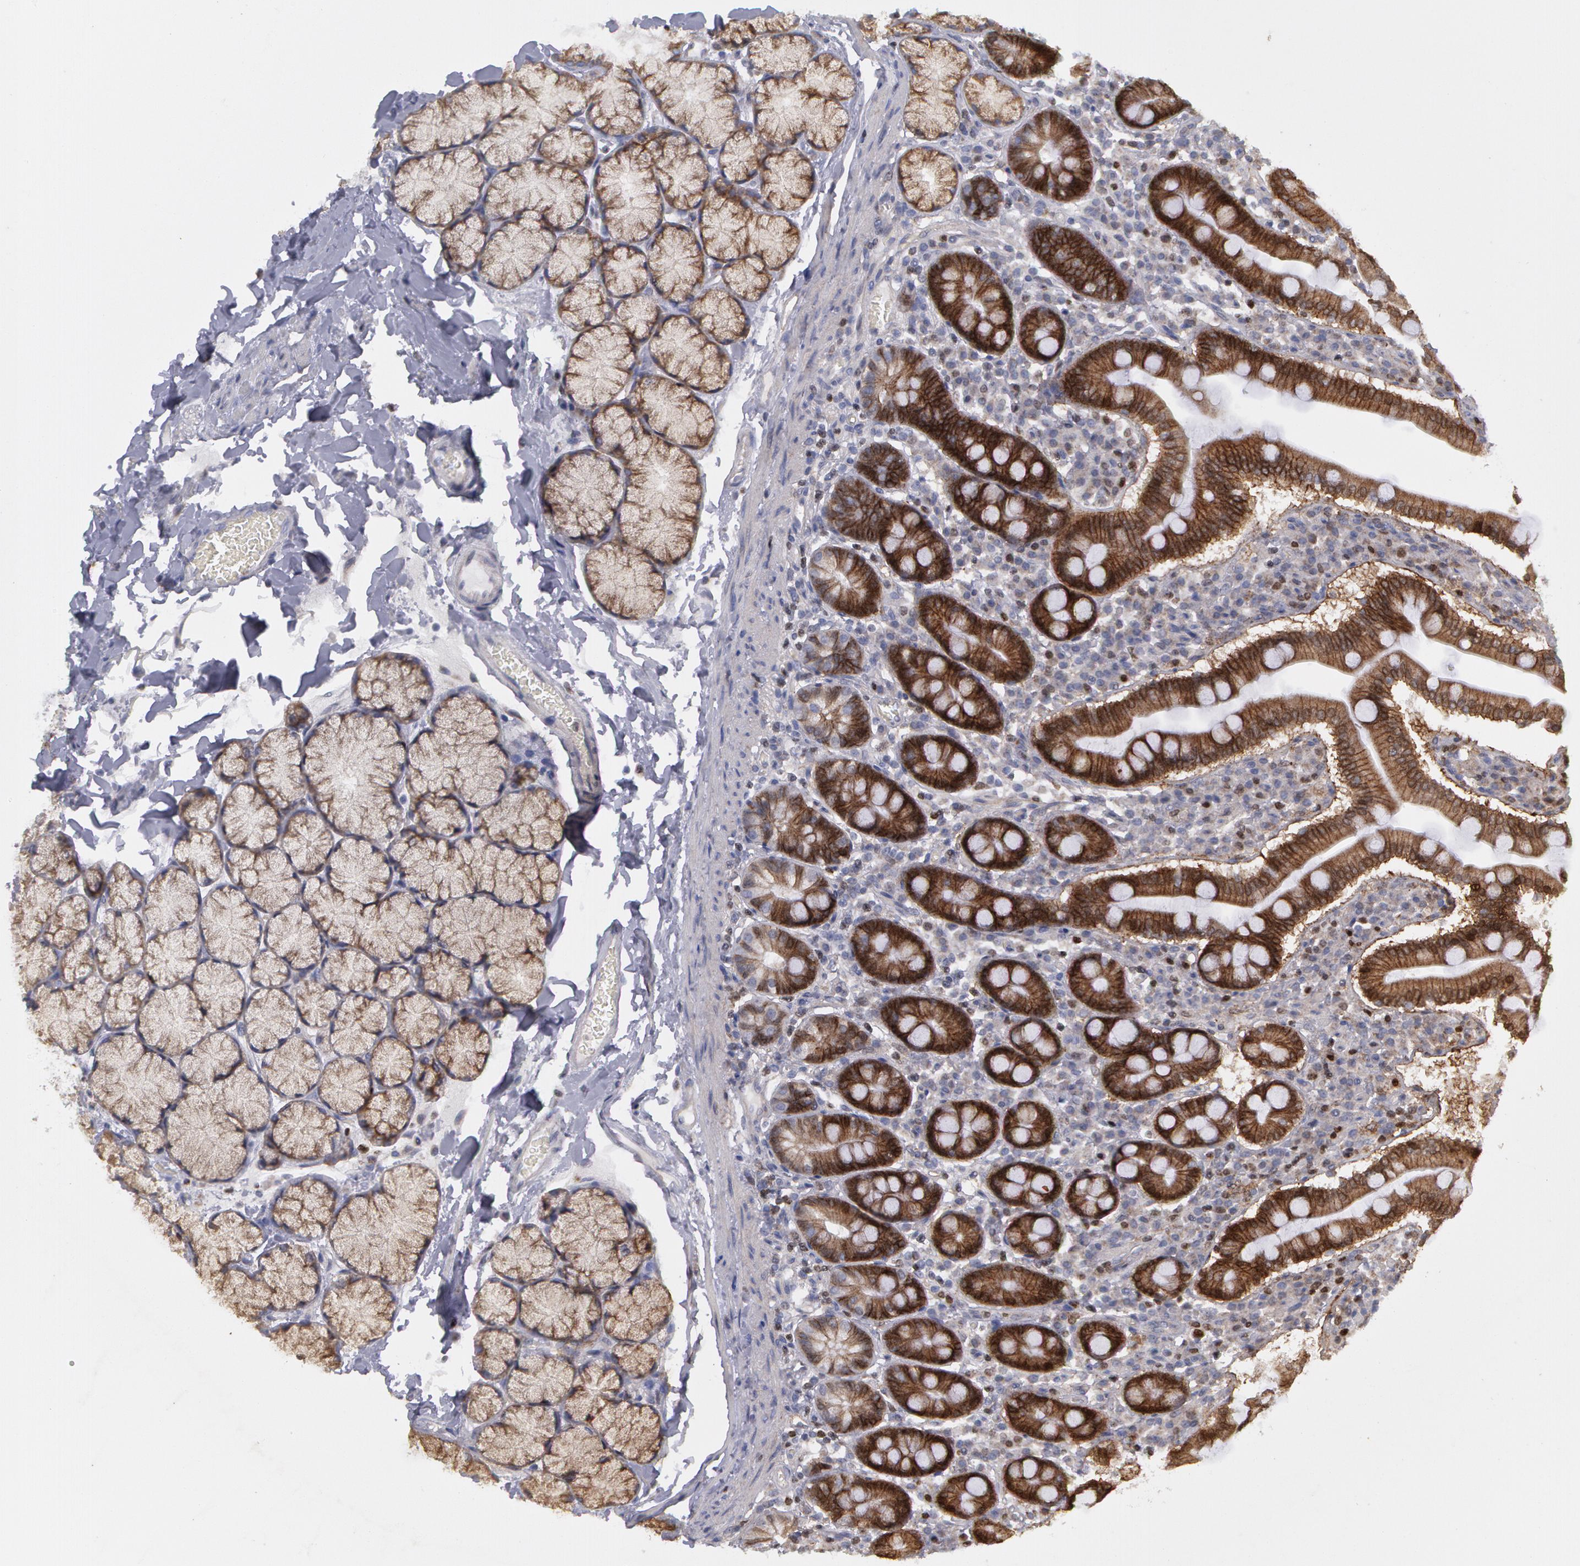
{"staining": {"intensity": "moderate", "quantity": ">75%", "location": "cytoplasmic/membranous,nuclear"}, "tissue": "duodenum", "cell_type": "Glandular cells", "image_type": "normal", "snomed": [{"axis": "morphology", "description": "Normal tissue, NOS"}, {"axis": "topography", "description": "Duodenum"}], "caption": "The micrograph shows immunohistochemical staining of benign duodenum. There is moderate cytoplasmic/membranous,nuclear expression is seen in approximately >75% of glandular cells.", "gene": "ERBB2", "patient": {"sex": "male", "age": 50}}